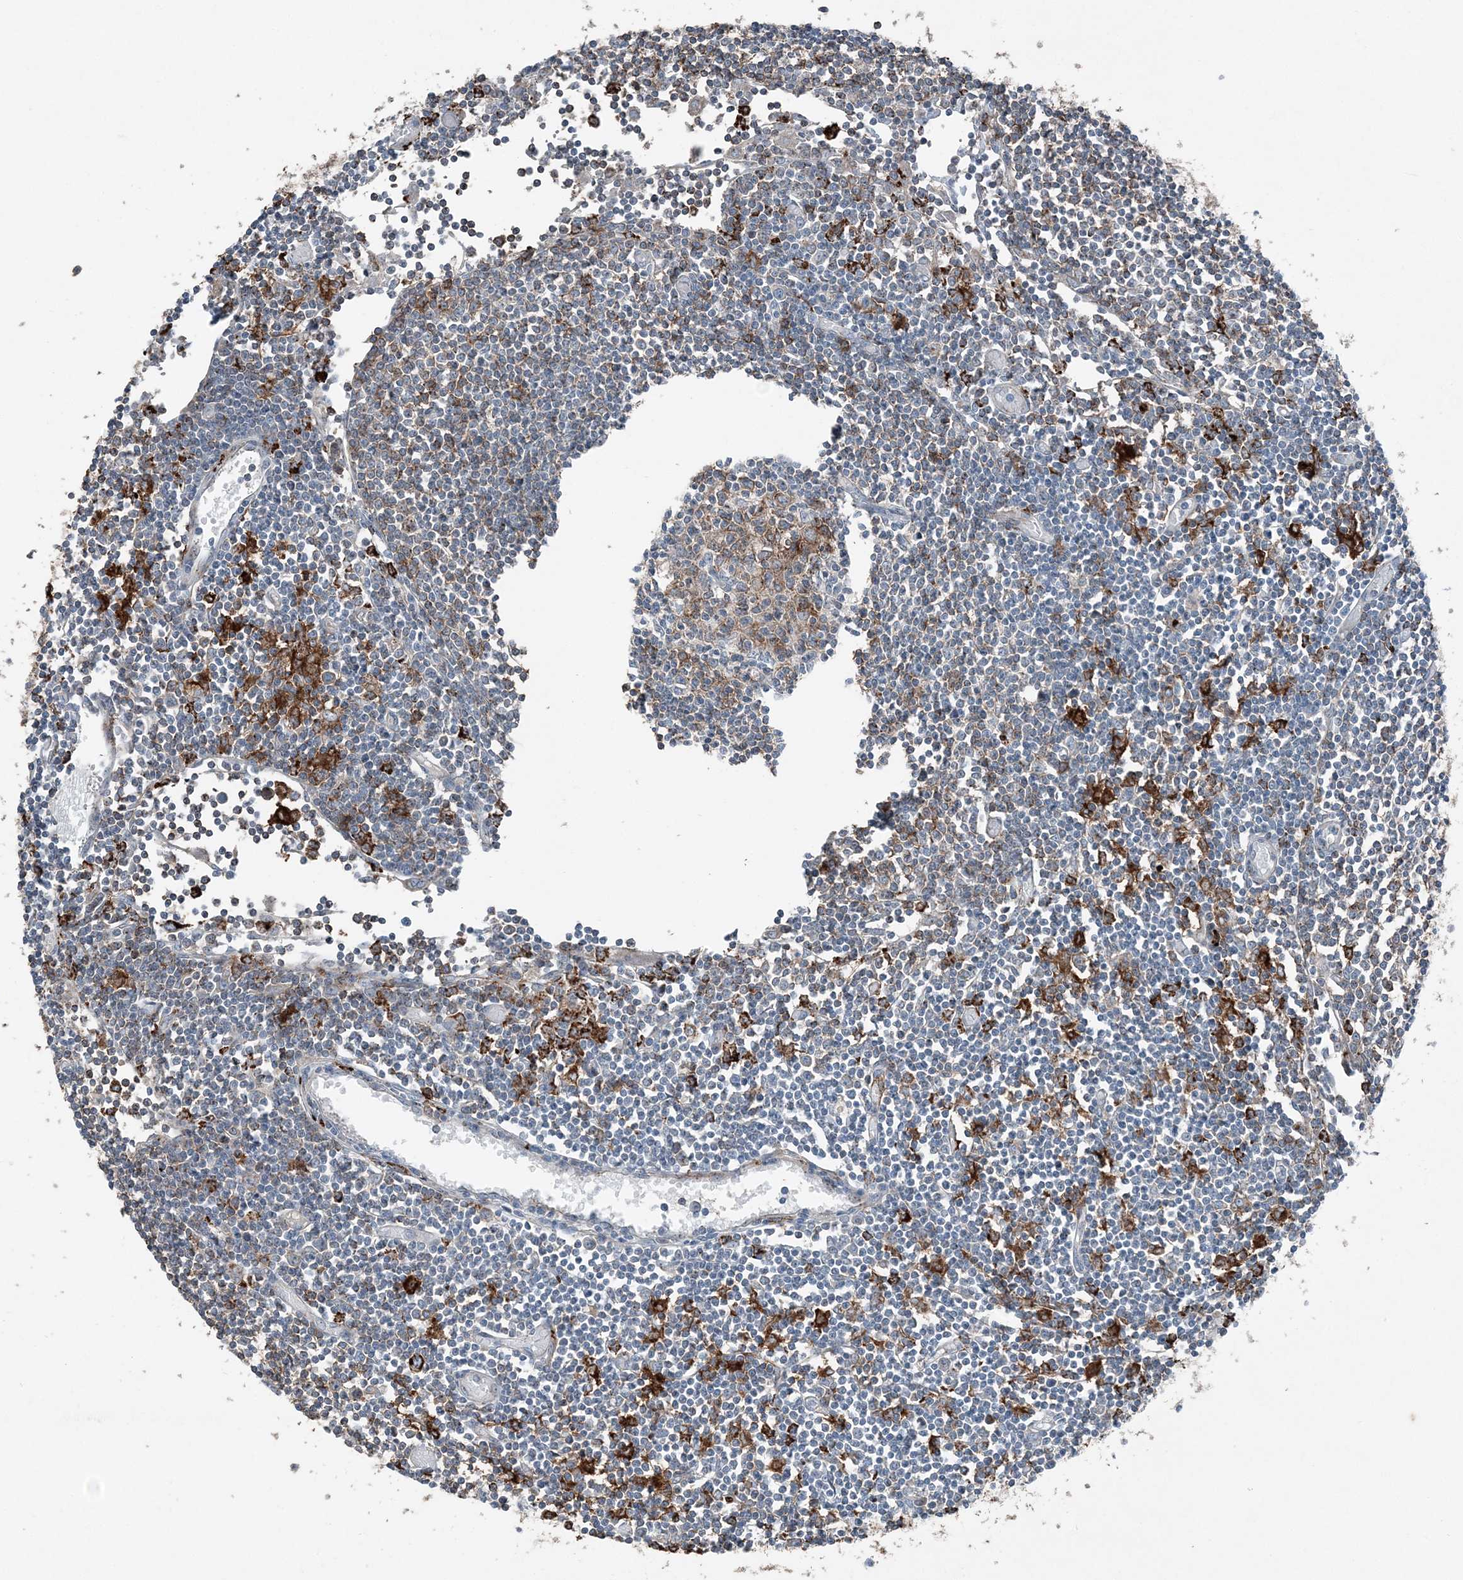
{"staining": {"intensity": "strong", "quantity": ">75%", "location": "cytoplasmic/membranous"}, "tissue": "lymph node", "cell_type": "Germinal center cells", "image_type": "normal", "snomed": [{"axis": "morphology", "description": "Normal tissue, NOS"}, {"axis": "topography", "description": "Lymph node"}], "caption": "High-magnification brightfield microscopy of benign lymph node stained with DAB (3,3'-diaminobenzidine) (brown) and counterstained with hematoxylin (blue). germinal center cells exhibit strong cytoplasmic/membranous expression is identified in approximately>75% of cells.", "gene": "KY", "patient": {"sex": "female", "age": 11}}